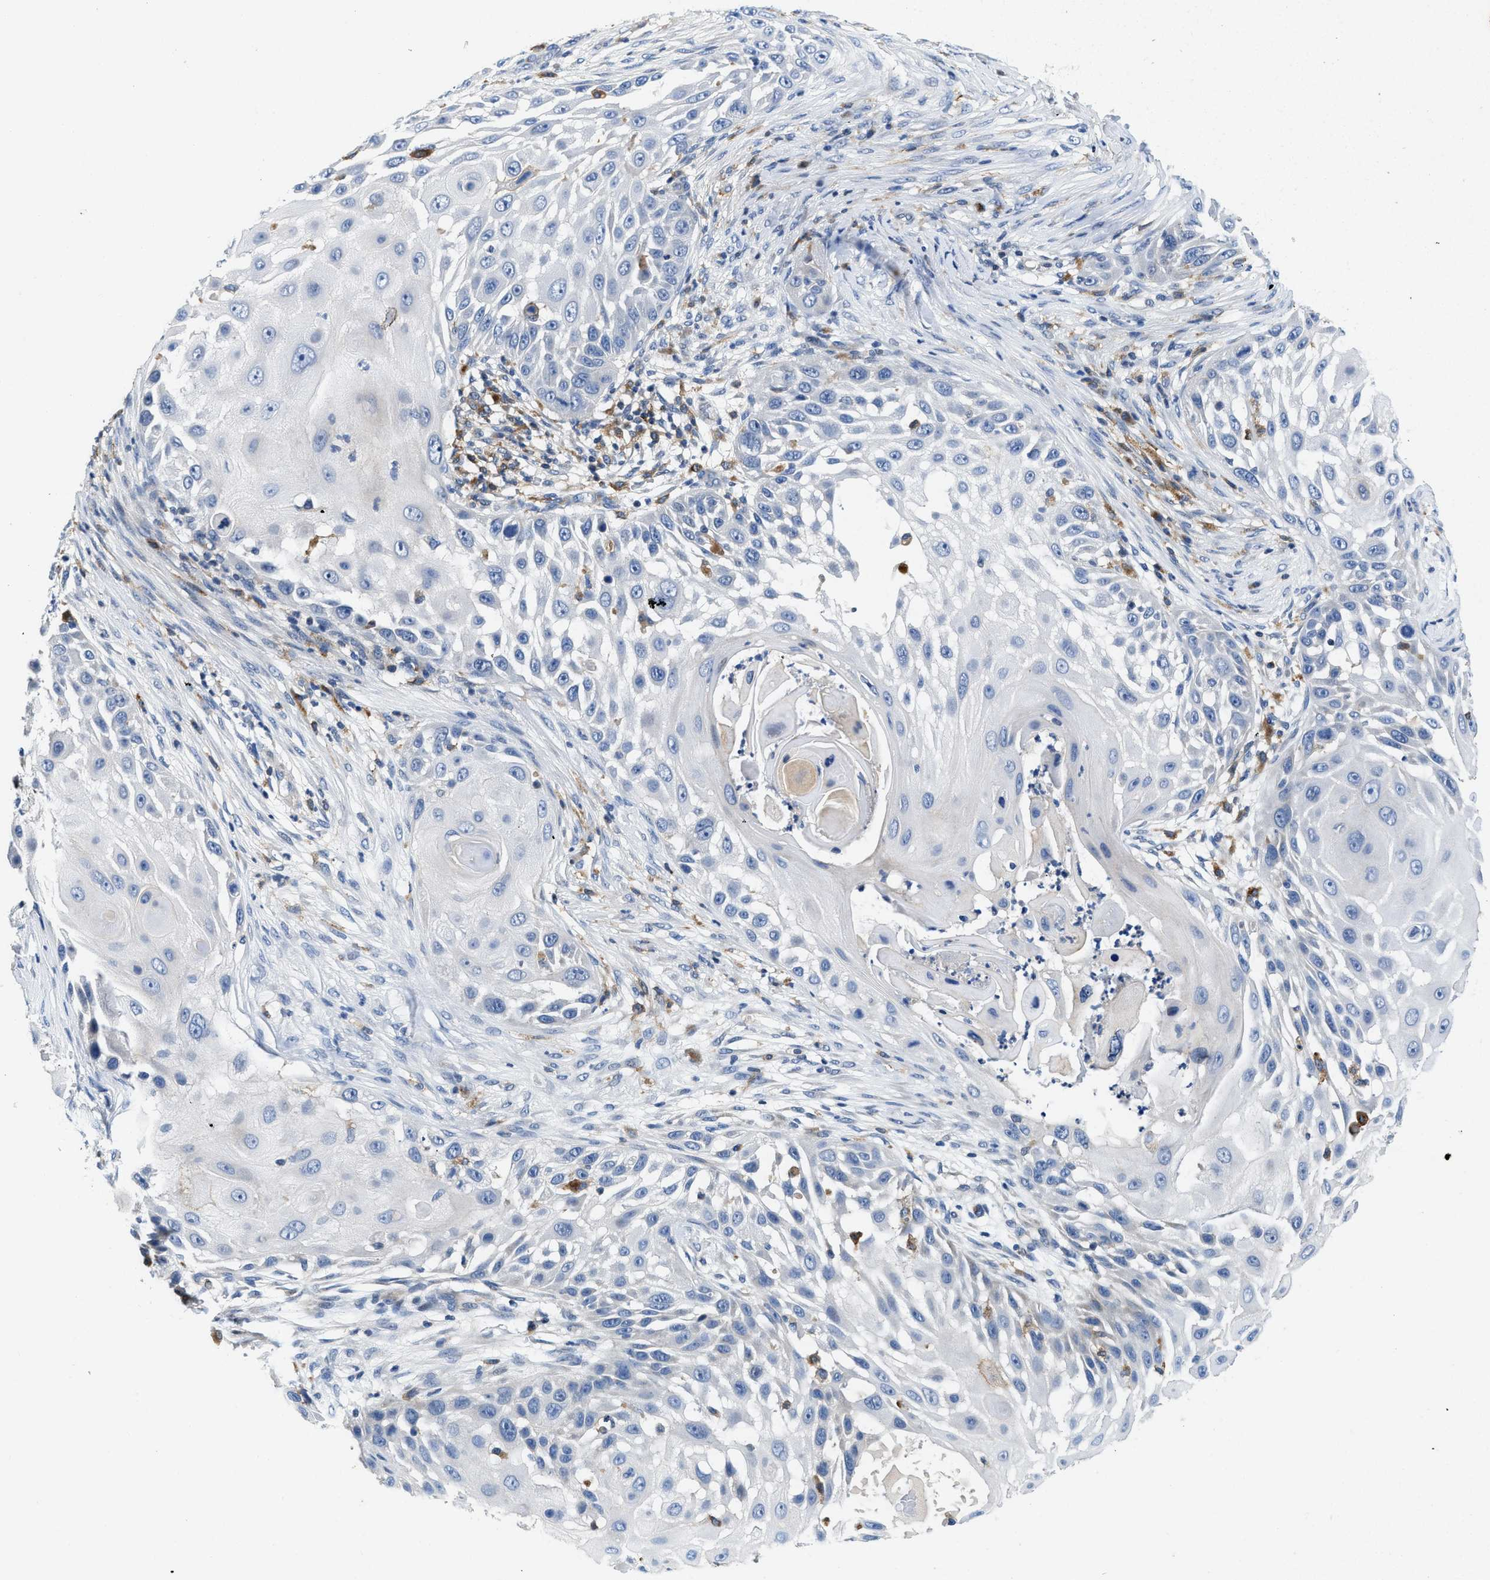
{"staining": {"intensity": "negative", "quantity": "none", "location": "none"}, "tissue": "skin cancer", "cell_type": "Tumor cells", "image_type": "cancer", "snomed": [{"axis": "morphology", "description": "Squamous cell carcinoma, NOS"}, {"axis": "topography", "description": "Skin"}], "caption": "Squamous cell carcinoma (skin) was stained to show a protein in brown. There is no significant staining in tumor cells. Brightfield microscopy of IHC stained with DAB (3,3'-diaminobenzidine) (brown) and hematoxylin (blue), captured at high magnification.", "gene": "ENPP4", "patient": {"sex": "female", "age": 44}}